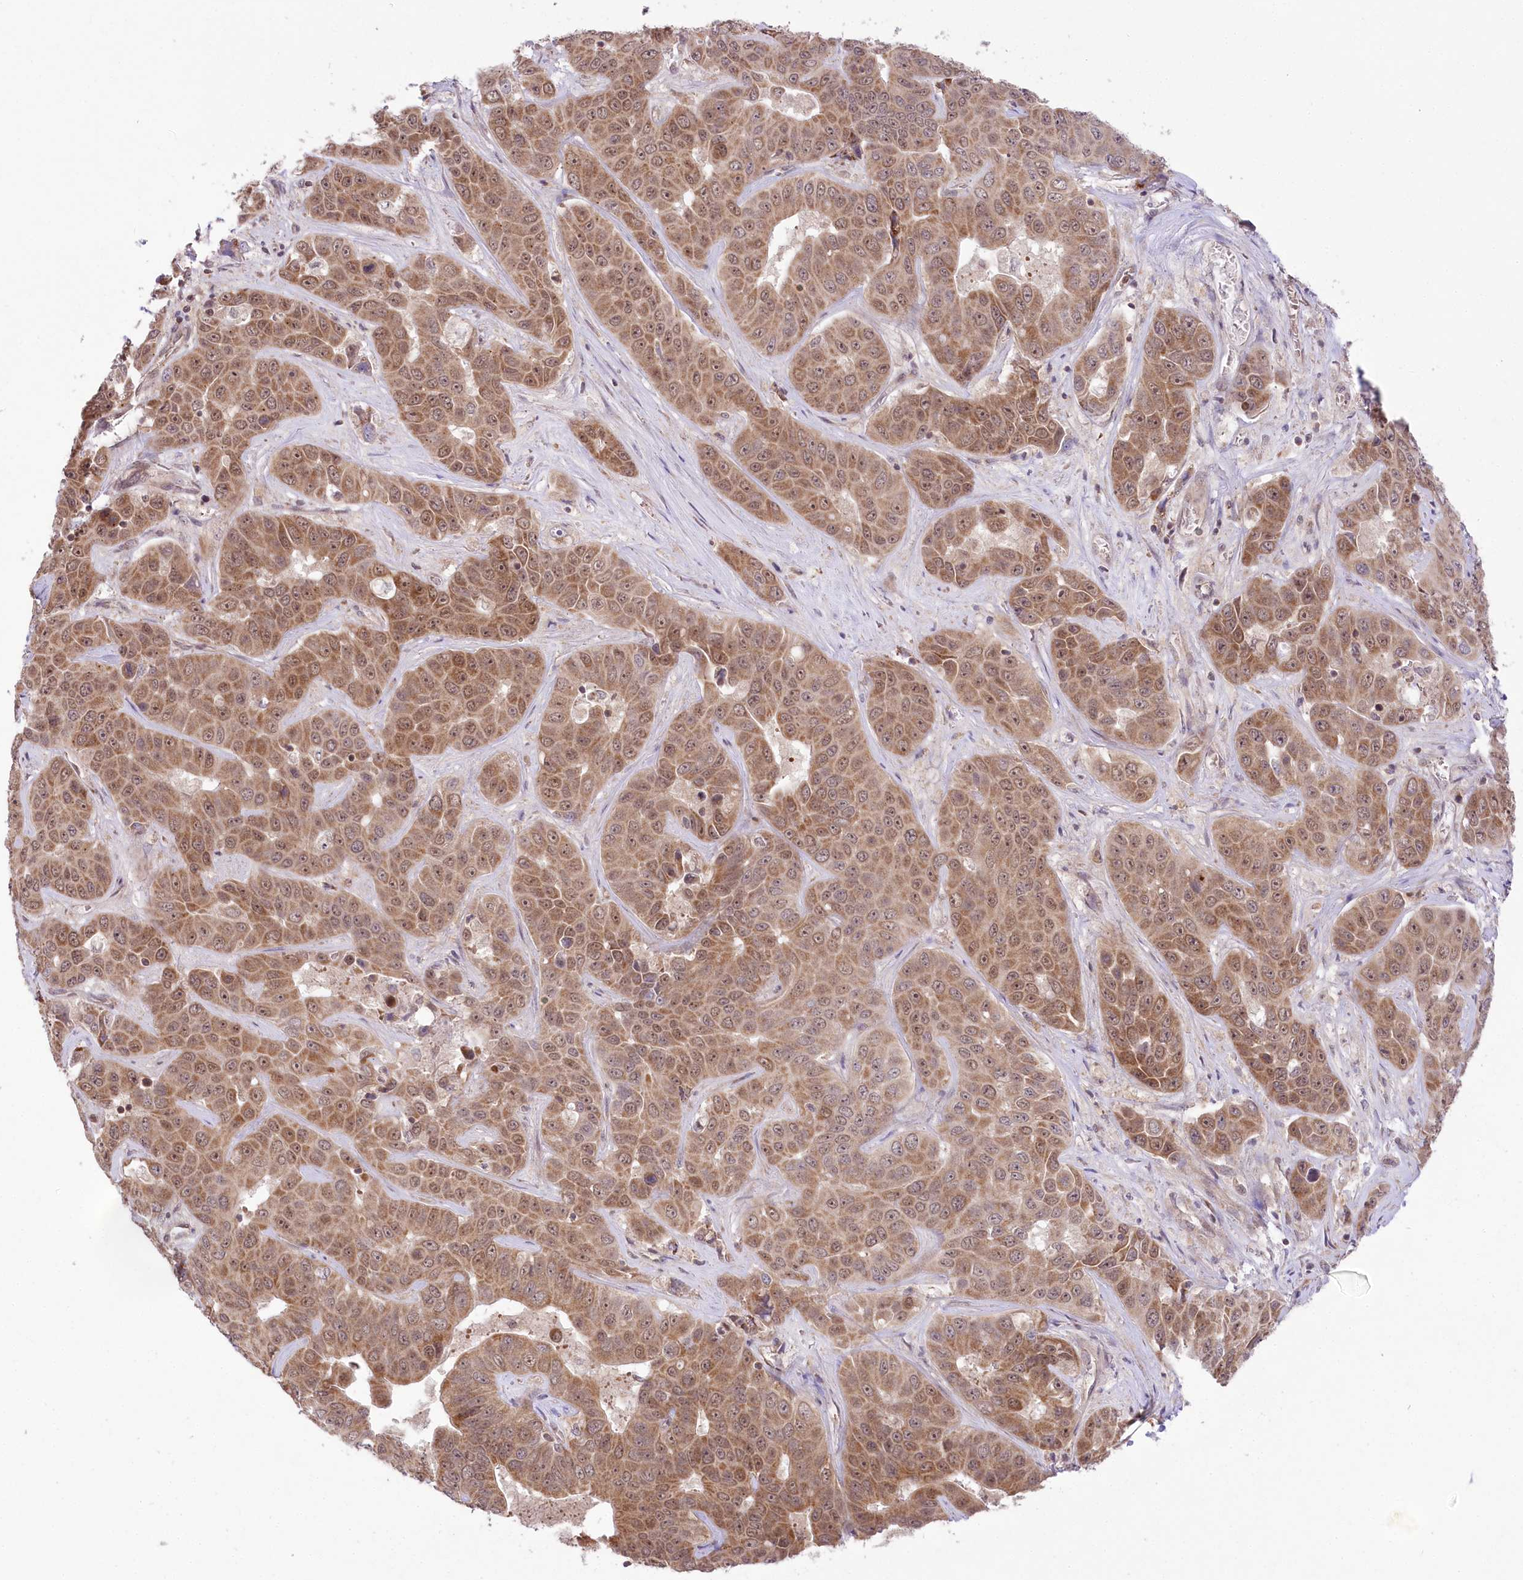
{"staining": {"intensity": "moderate", "quantity": ">75%", "location": "cytoplasmic/membranous,nuclear"}, "tissue": "liver cancer", "cell_type": "Tumor cells", "image_type": "cancer", "snomed": [{"axis": "morphology", "description": "Cholangiocarcinoma"}, {"axis": "topography", "description": "Liver"}], "caption": "A brown stain labels moderate cytoplasmic/membranous and nuclear staining of a protein in human liver cancer (cholangiocarcinoma) tumor cells.", "gene": "ZMAT2", "patient": {"sex": "female", "age": 52}}